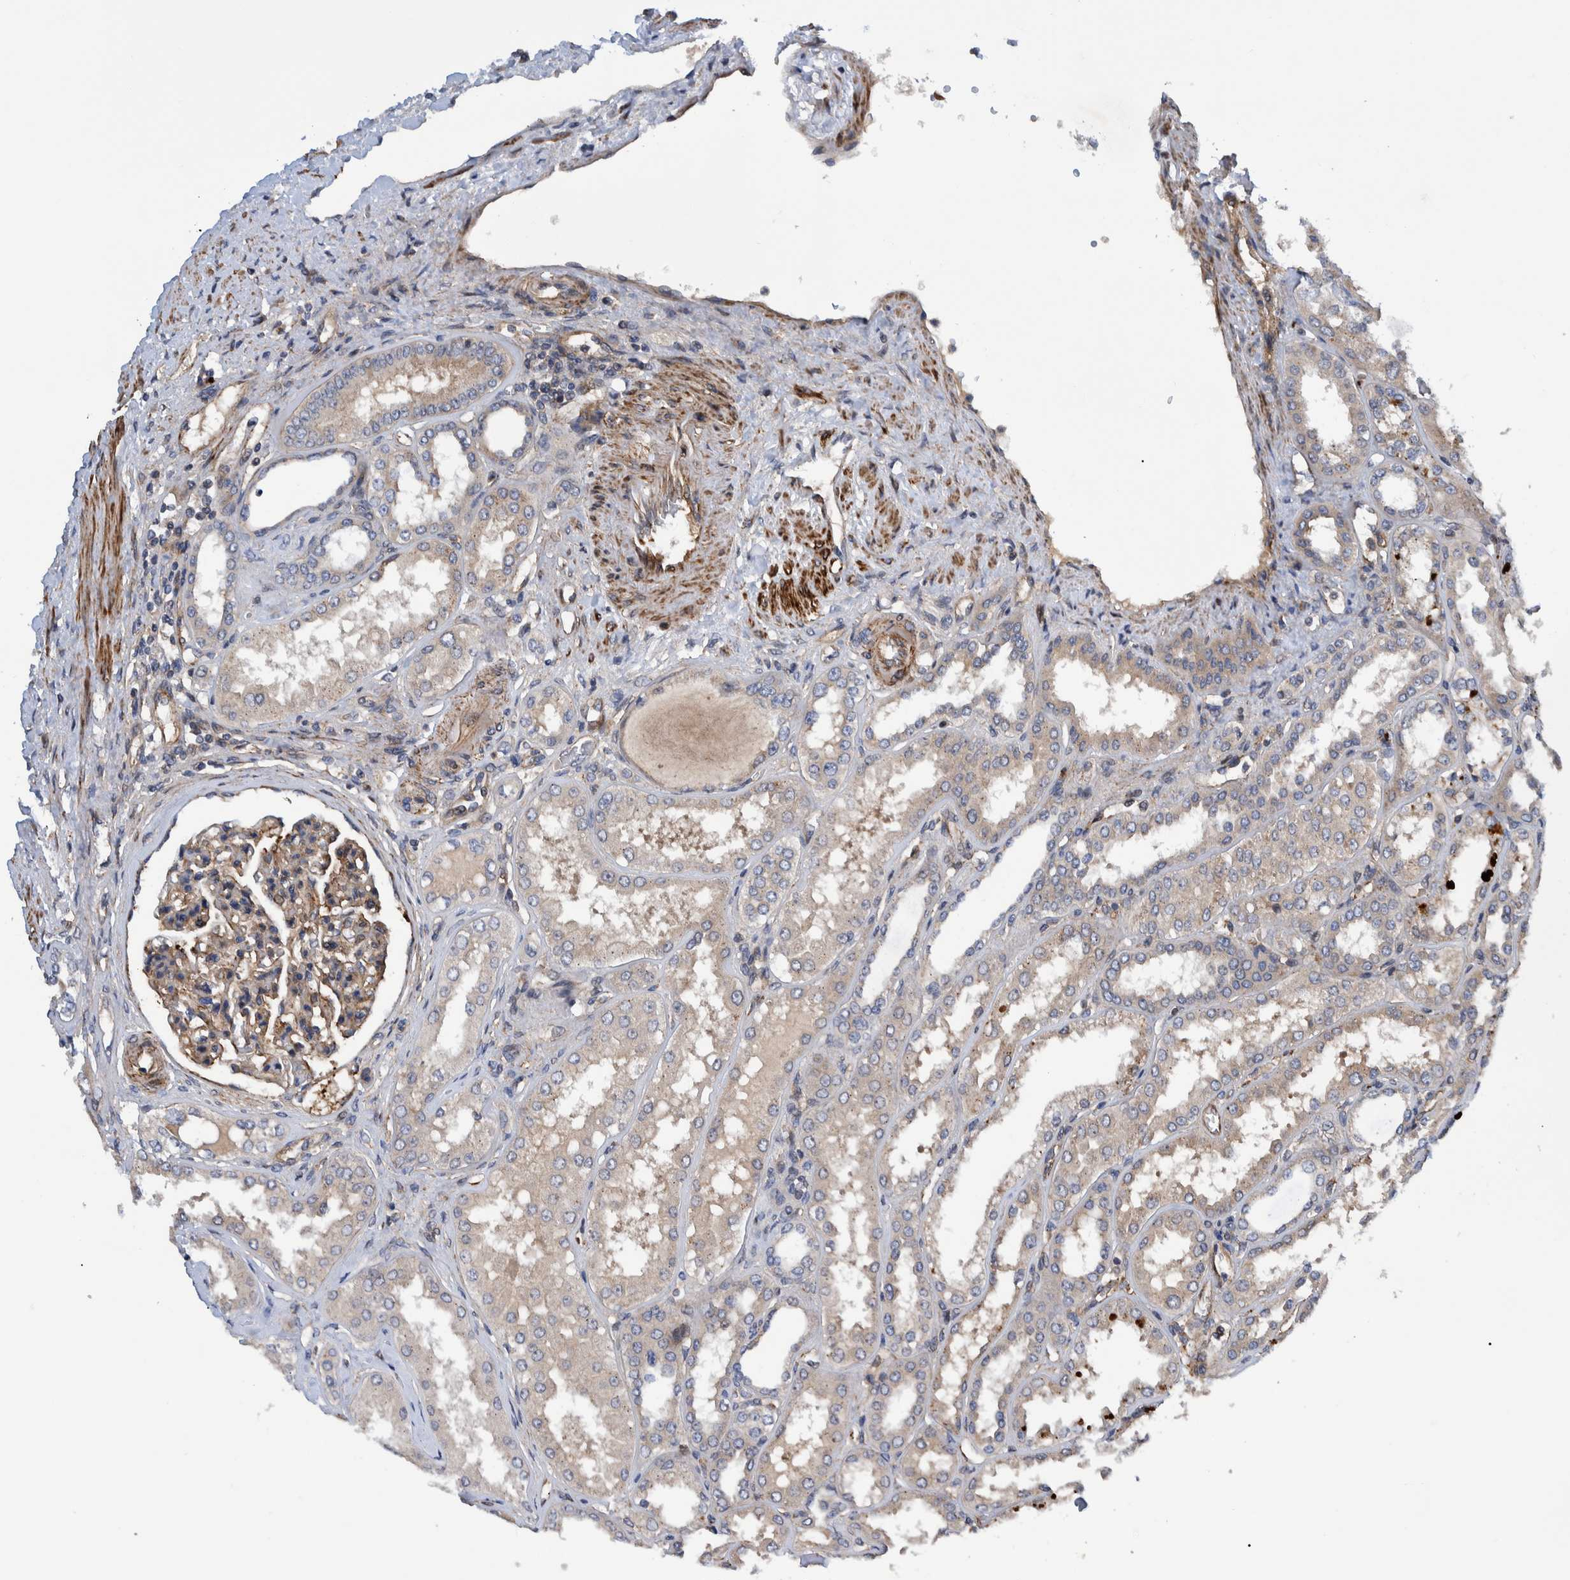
{"staining": {"intensity": "strong", "quantity": "25%-75%", "location": "cytoplasmic/membranous"}, "tissue": "kidney", "cell_type": "Cells in glomeruli", "image_type": "normal", "snomed": [{"axis": "morphology", "description": "Normal tissue, NOS"}, {"axis": "topography", "description": "Kidney"}], "caption": "The micrograph shows immunohistochemical staining of benign kidney. There is strong cytoplasmic/membranous expression is appreciated in about 25%-75% of cells in glomeruli. (DAB IHC, brown staining for protein, blue staining for nuclei).", "gene": "GRPEL2", "patient": {"sex": "female", "age": 56}}